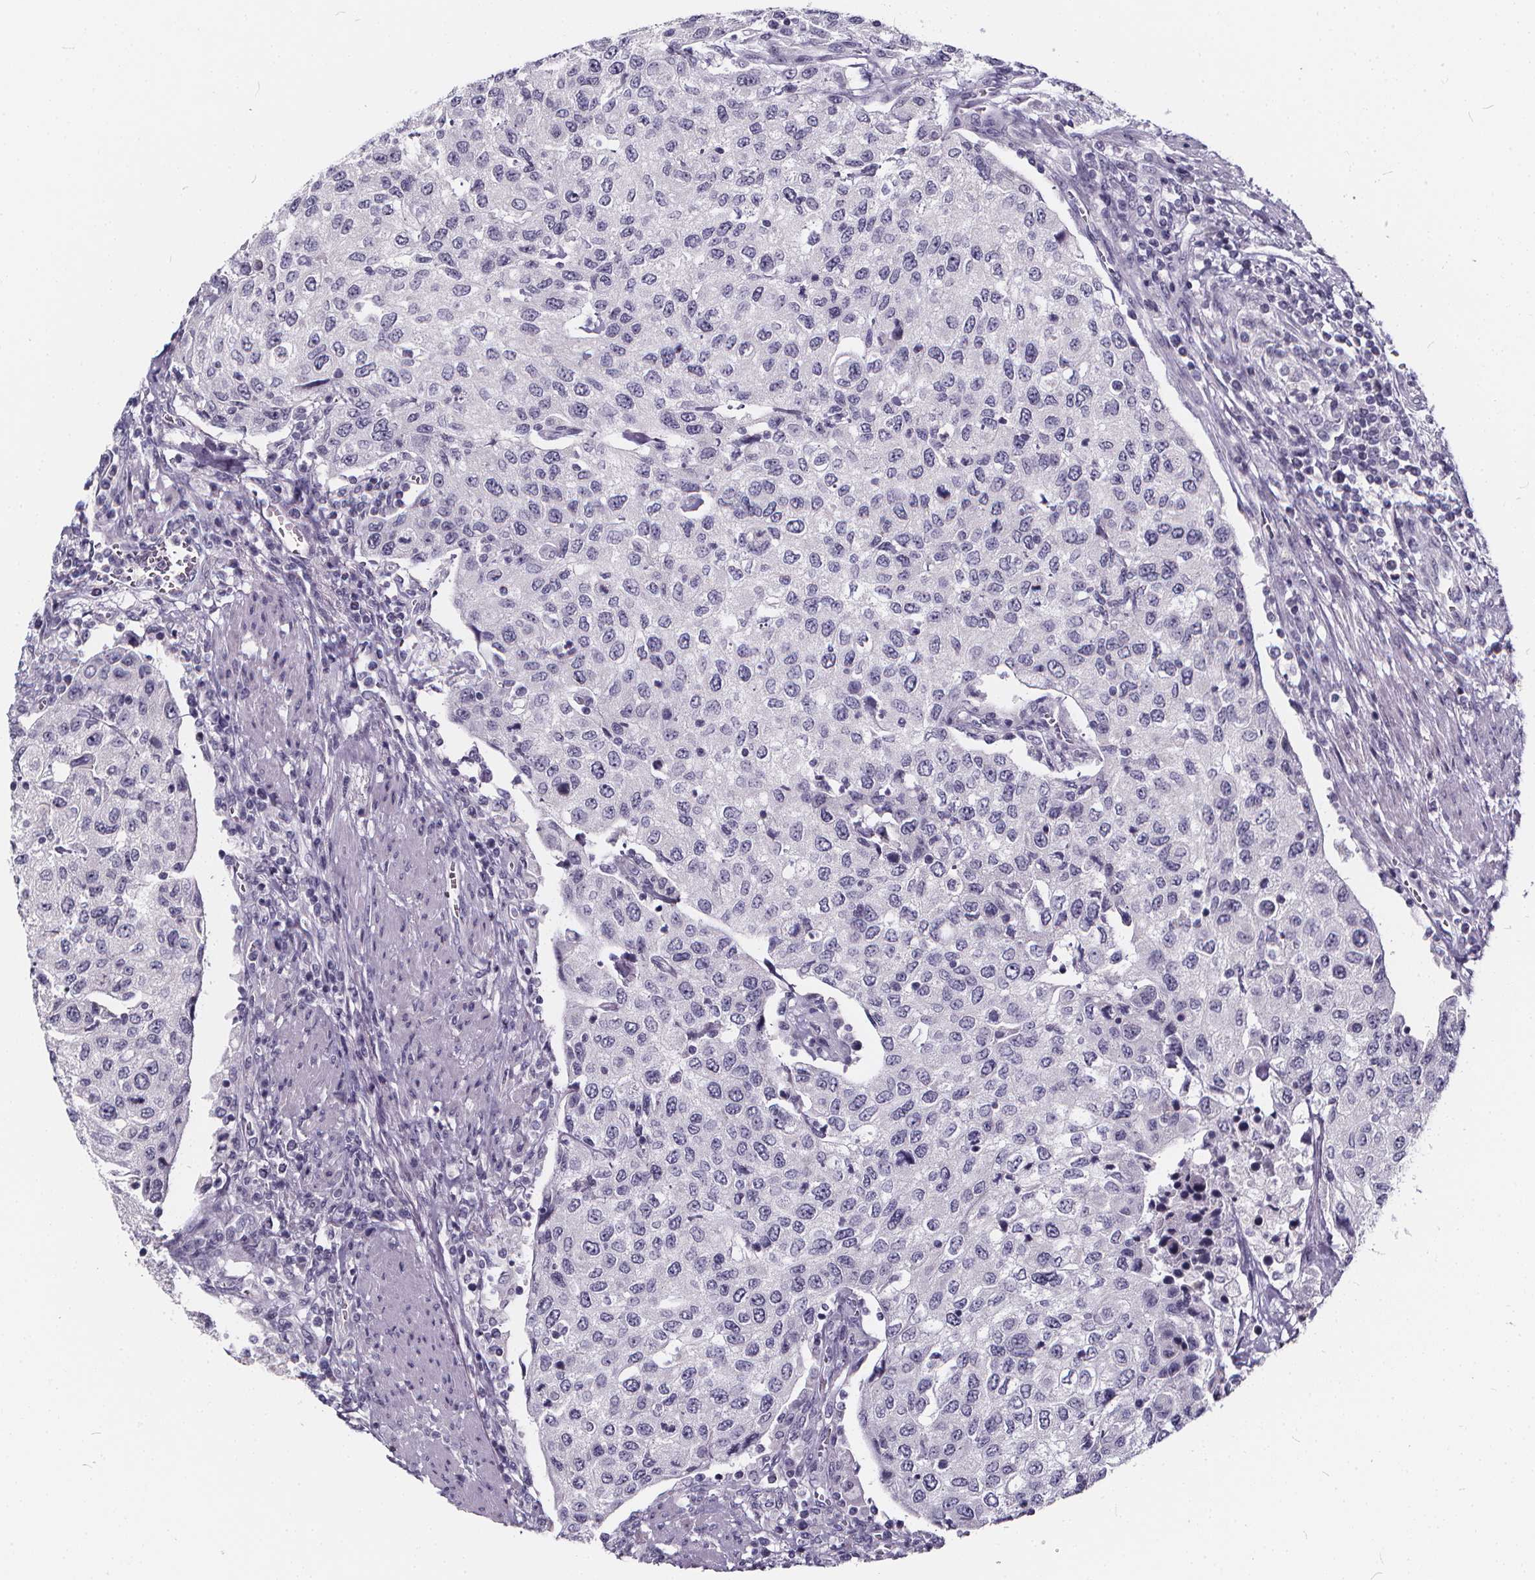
{"staining": {"intensity": "negative", "quantity": "none", "location": "none"}, "tissue": "urothelial cancer", "cell_type": "Tumor cells", "image_type": "cancer", "snomed": [{"axis": "morphology", "description": "Urothelial carcinoma, High grade"}, {"axis": "topography", "description": "Urinary bladder"}], "caption": "The micrograph reveals no significant positivity in tumor cells of urothelial cancer. Nuclei are stained in blue.", "gene": "SPEF2", "patient": {"sex": "female", "age": 78}}